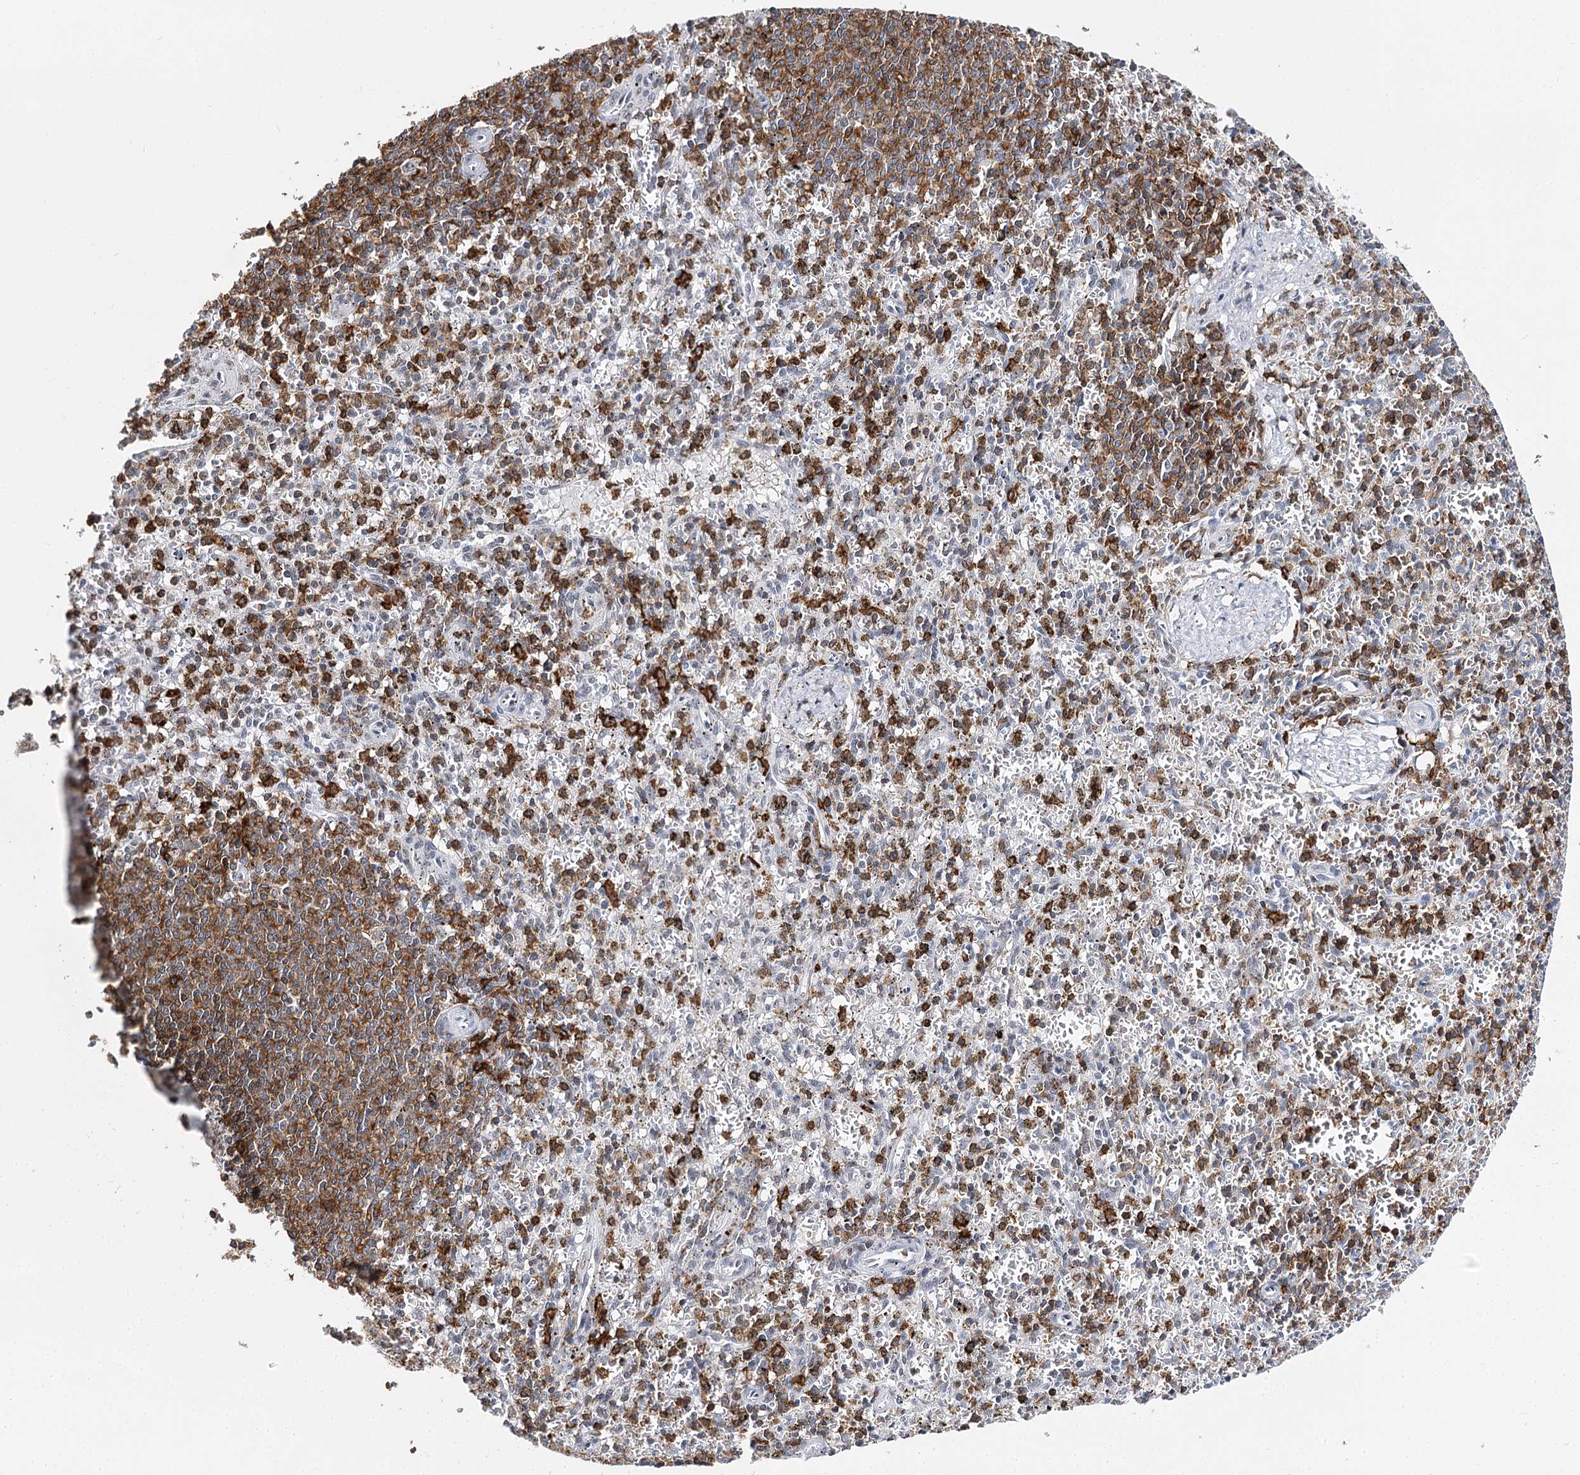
{"staining": {"intensity": "moderate", "quantity": ">75%", "location": "cytoplasmic/membranous"}, "tissue": "spleen", "cell_type": "Cells in red pulp", "image_type": "normal", "snomed": [{"axis": "morphology", "description": "Normal tissue, NOS"}, {"axis": "topography", "description": "Spleen"}], "caption": "Brown immunohistochemical staining in benign human spleen shows moderate cytoplasmic/membranous positivity in about >75% of cells in red pulp.", "gene": "BARD1", "patient": {"sex": "male", "age": 72}}